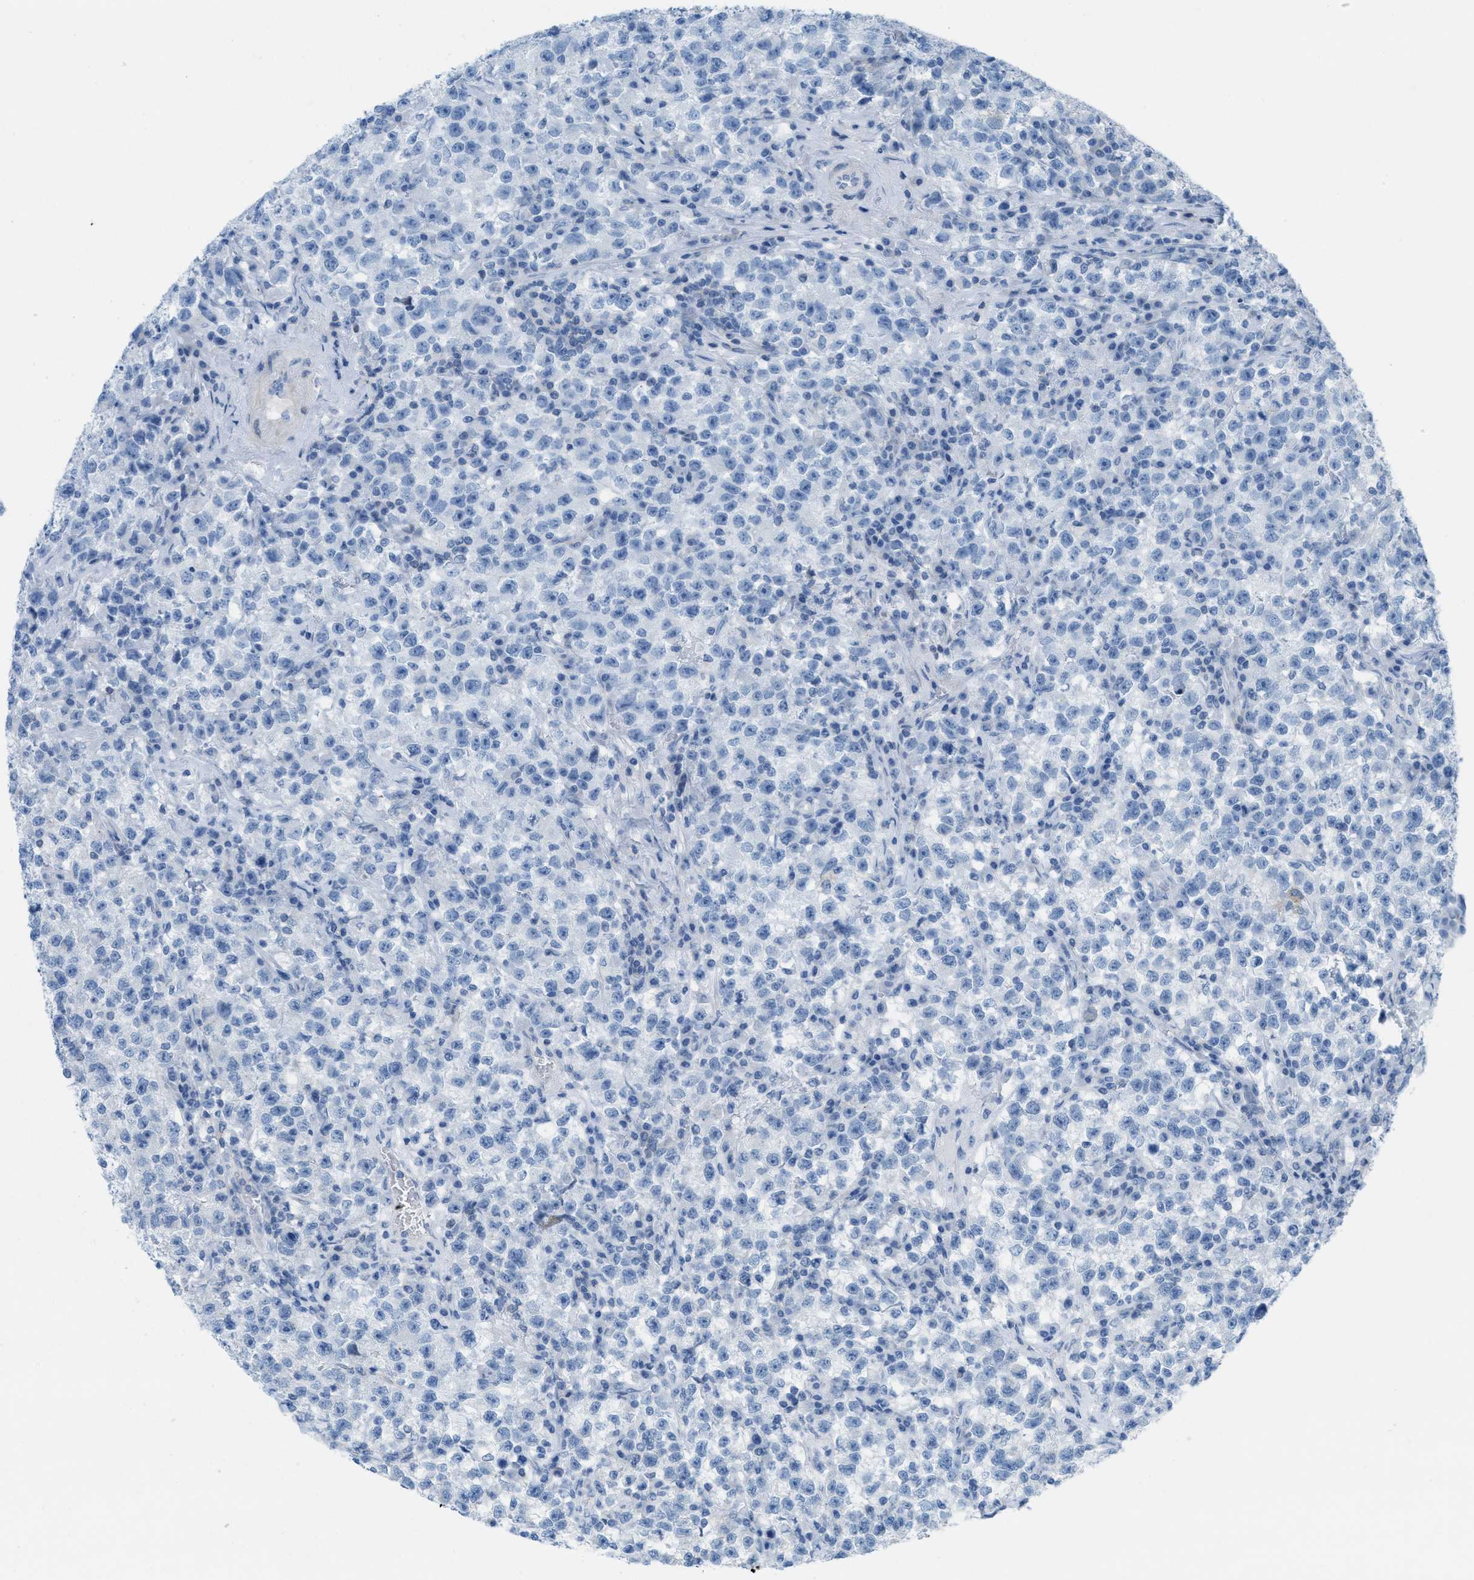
{"staining": {"intensity": "negative", "quantity": "none", "location": "none"}, "tissue": "testis cancer", "cell_type": "Tumor cells", "image_type": "cancer", "snomed": [{"axis": "morphology", "description": "Seminoma, NOS"}, {"axis": "topography", "description": "Testis"}], "caption": "This is an immunohistochemistry photomicrograph of human seminoma (testis). There is no staining in tumor cells.", "gene": "ASGR1", "patient": {"sex": "male", "age": 22}}